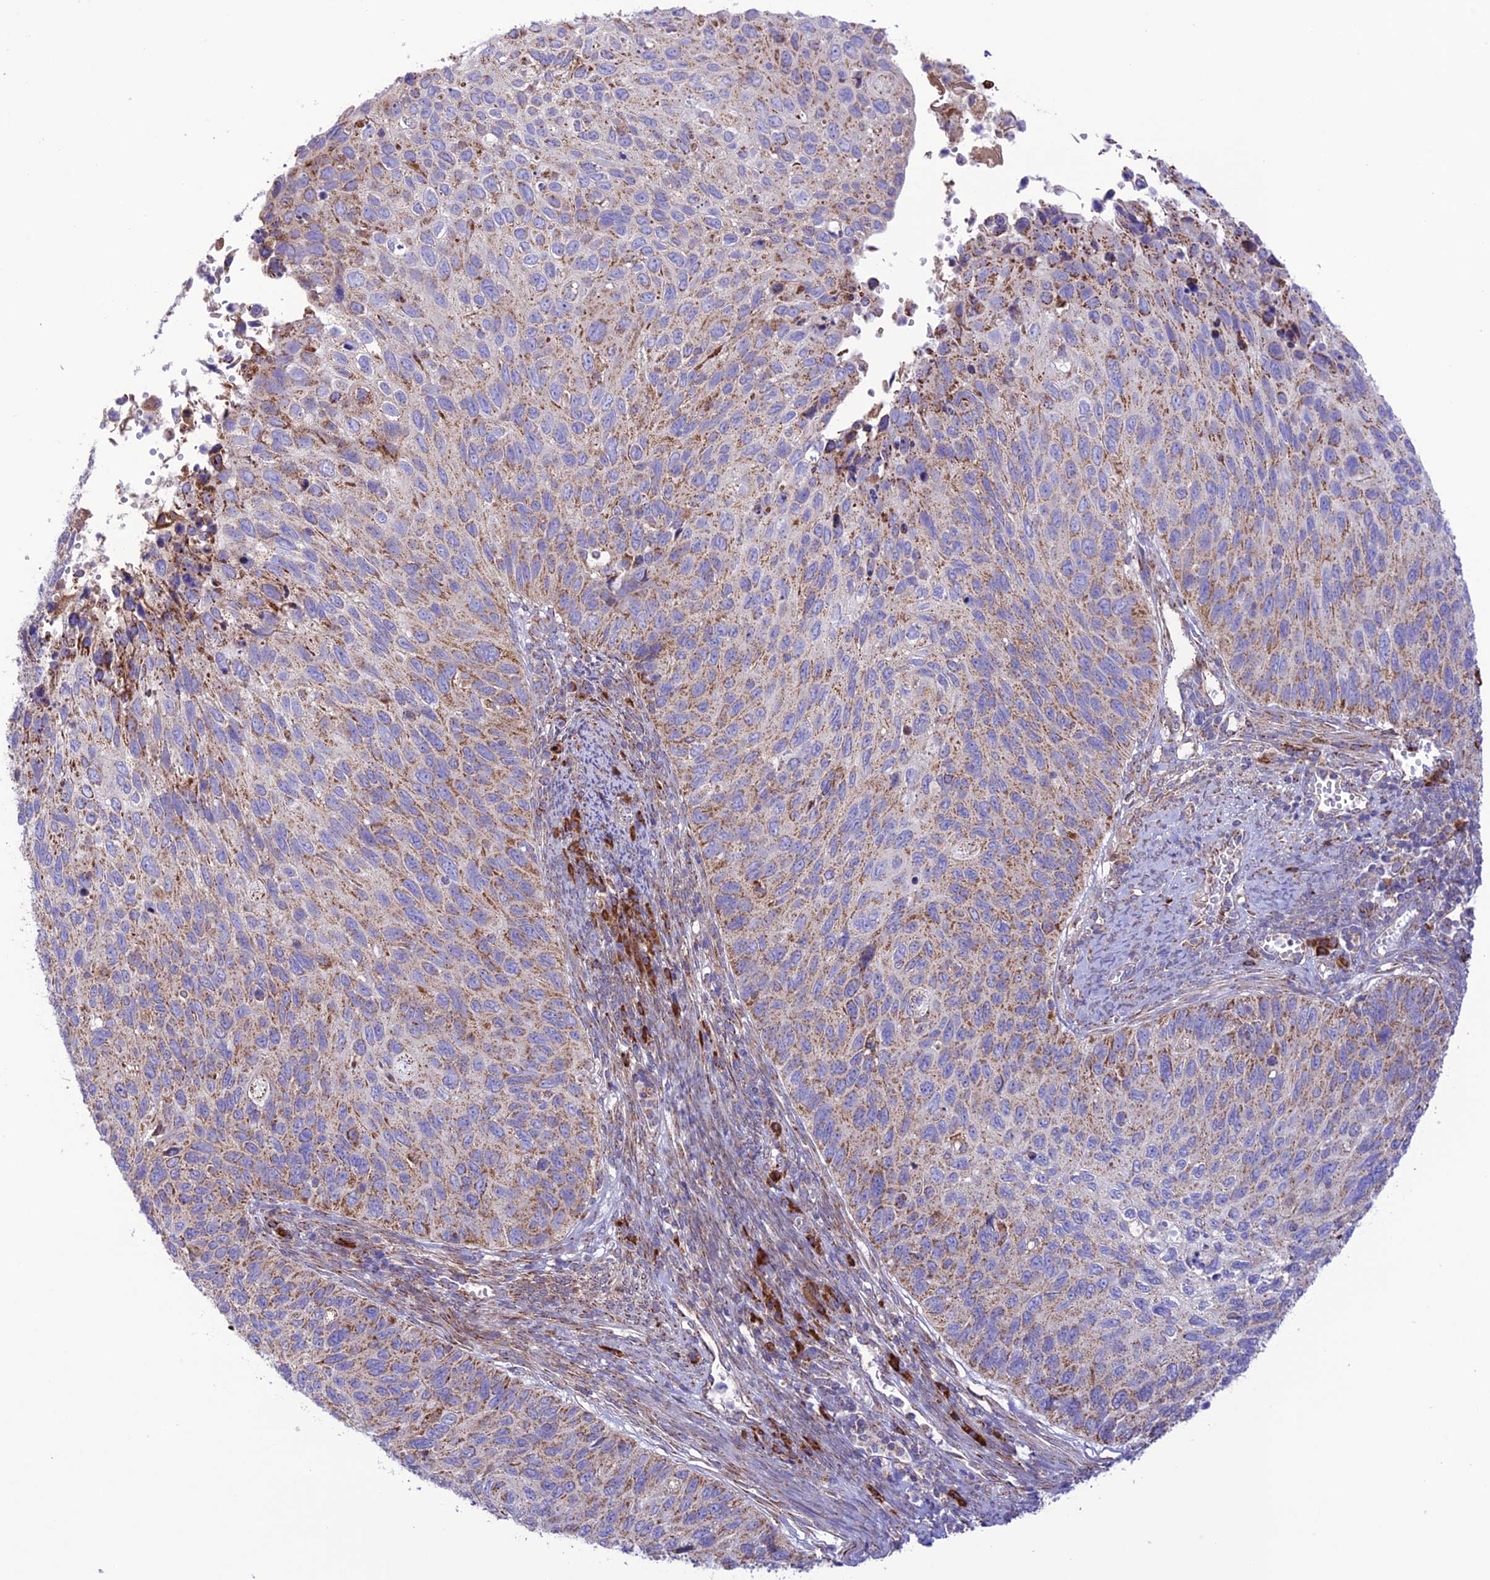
{"staining": {"intensity": "moderate", "quantity": ">75%", "location": "cytoplasmic/membranous"}, "tissue": "cervical cancer", "cell_type": "Tumor cells", "image_type": "cancer", "snomed": [{"axis": "morphology", "description": "Squamous cell carcinoma, NOS"}, {"axis": "topography", "description": "Cervix"}], "caption": "A medium amount of moderate cytoplasmic/membranous staining is present in approximately >75% of tumor cells in cervical cancer tissue.", "gene": "UAP1L1", "patient": {"sex": "female", "age": 70}}